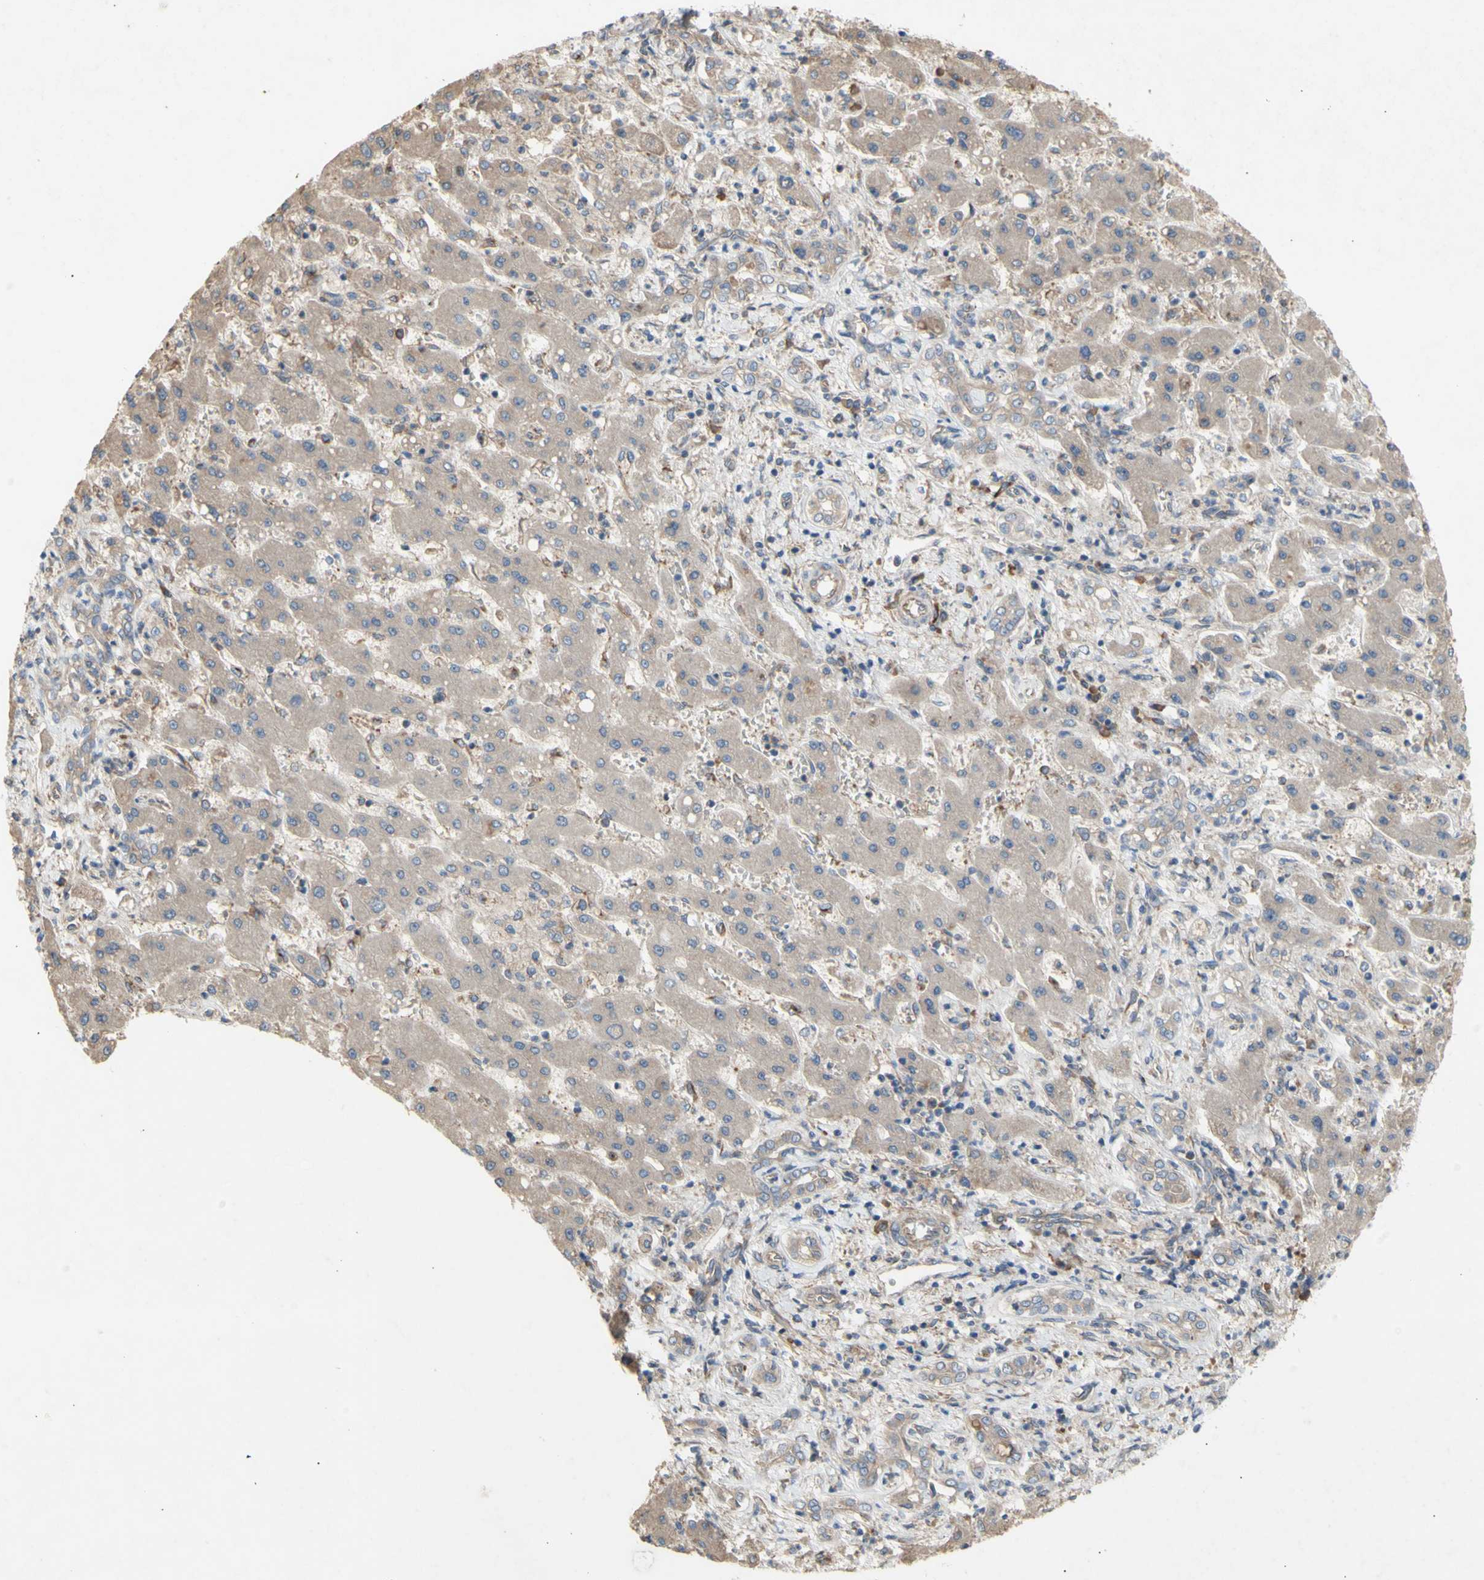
{"staining": {"intensity": "negative", "quantity": "none", "location": "none"}, "tissue": "liver cancer", "cell_type": "Tumor cells", "image_type": "cancer", "snomed": [{"axis": "morphology", "description": "Cholangiocarcinoma"}, {"axis": "topography", "description": "Liver"}], "caption": "A high-resolution photomicrograph shows IHC staining of liver cancer (cholangiocarcinoma), which displays no significant staining in tumor cells.", "gene": "KLC1", "patient": {"sex": "male", "age": 50}}